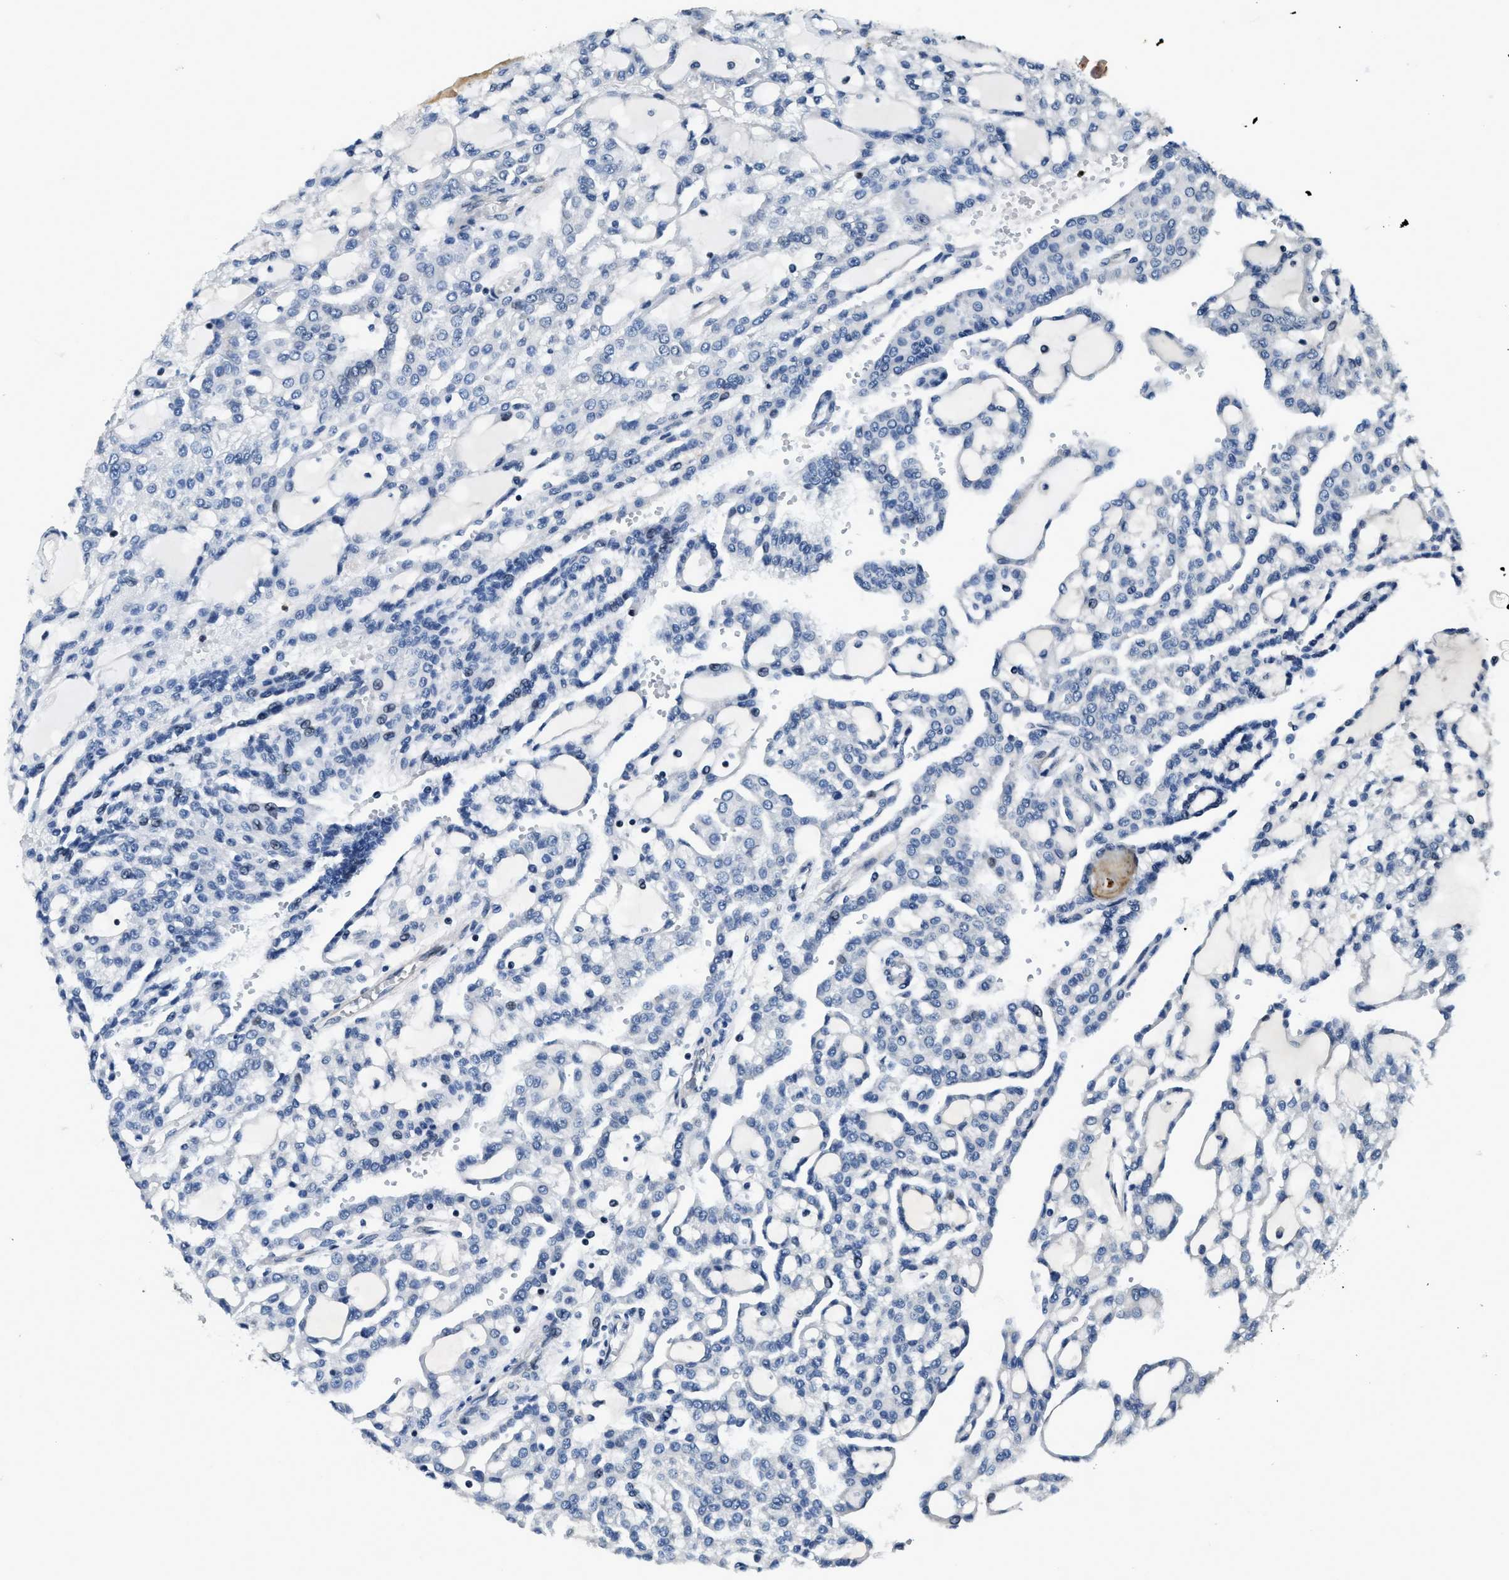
{"staining": {"intensity": "negative", "quantity": "none", "location": "none"}, "tissue": "renal cancer", "cell_type": "Tumor cells", "image_type": "cancer", "snomed": [{"axis": "morphology", "description": "Adenocarcinoma, NOS"}, {"axis": "topography", "description": "Kidney"}], "caption": "Tumor cells are negative for protein expression in human renal cancer (adenocarcinoma).", "gene": "ZC3HC1", "patient": {"sex": "male", "age": 63}}